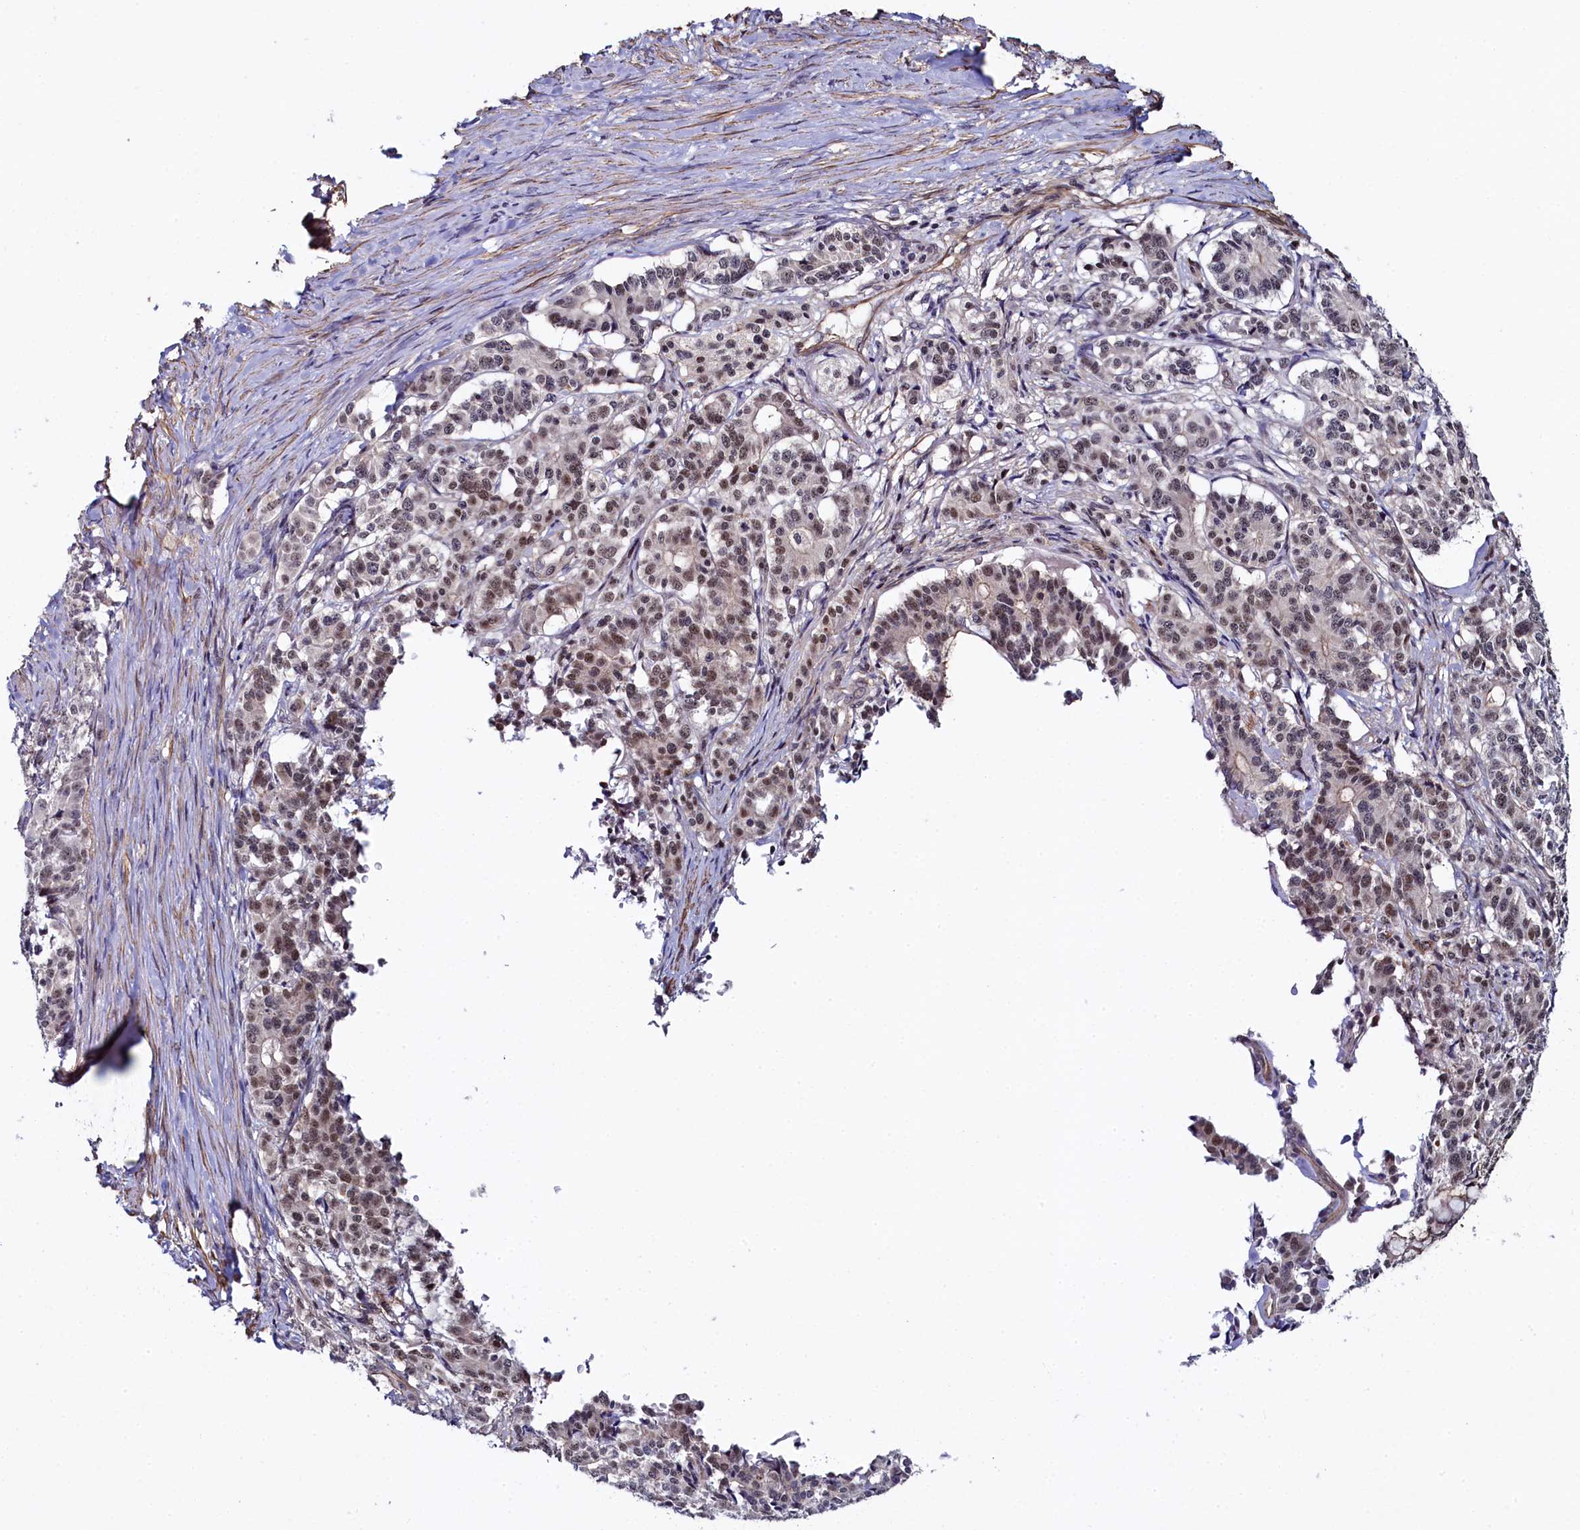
{"staining": {"intensity": "moderate", "quantity": ">75%", "location": "nuclear"}, "tissue": "pancreatic cancer", "cell_type": "Tumor cells", "image_type": "cancer", "snomed": [{"axis": "morphology", "description": "Adenocarcinoma, NOS"}, {"axis": "topography", "description": "Pancreas"}], "caption": "Moderate nuclear positivity is appreciated in about >75% of tumor cells in adenocarcinoma (pancreatic).", "gene": "INTS14", "patient": {"sex": "female", "age": 74}}